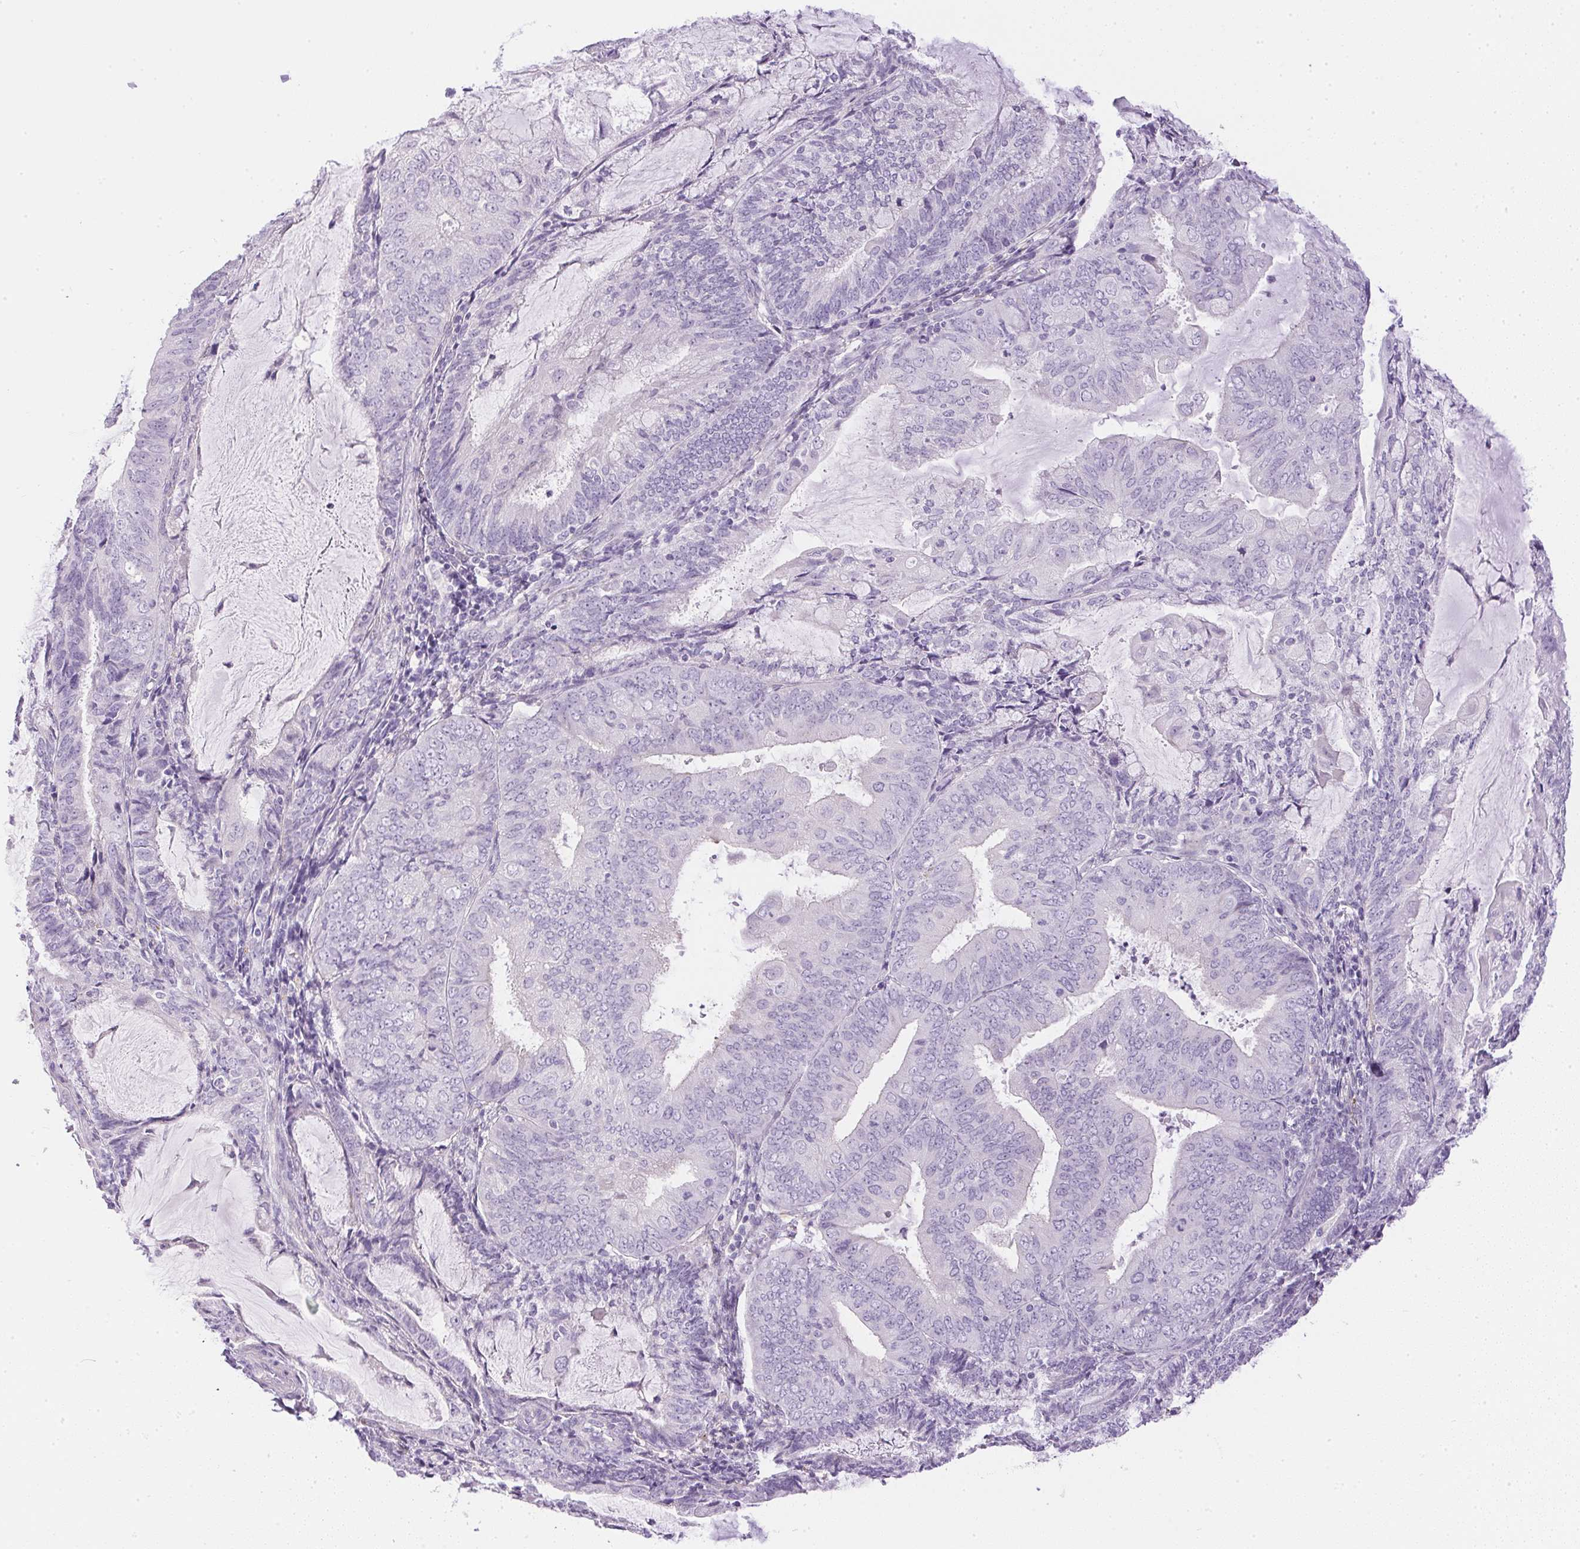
{"staining": {"intensity": "negative", "quantity": "none", "location": "none"}, "tissue": "endometrial cancer", "cell_type": "Tumor cells", "image_type": "cancer", "snomed": [{"axis": "morphology", "description": "Adenocarcinoma, NOS"}, {"axis": "topography", "description": "Endometrium"}], "caption": "High power microscopy image of an IHC image of endometrial cancer (adenocarcinoma), revealing no significant positivity in tumor cells.", "gene": "CTRL", "patient": {"sex": "female", "age": 81}}